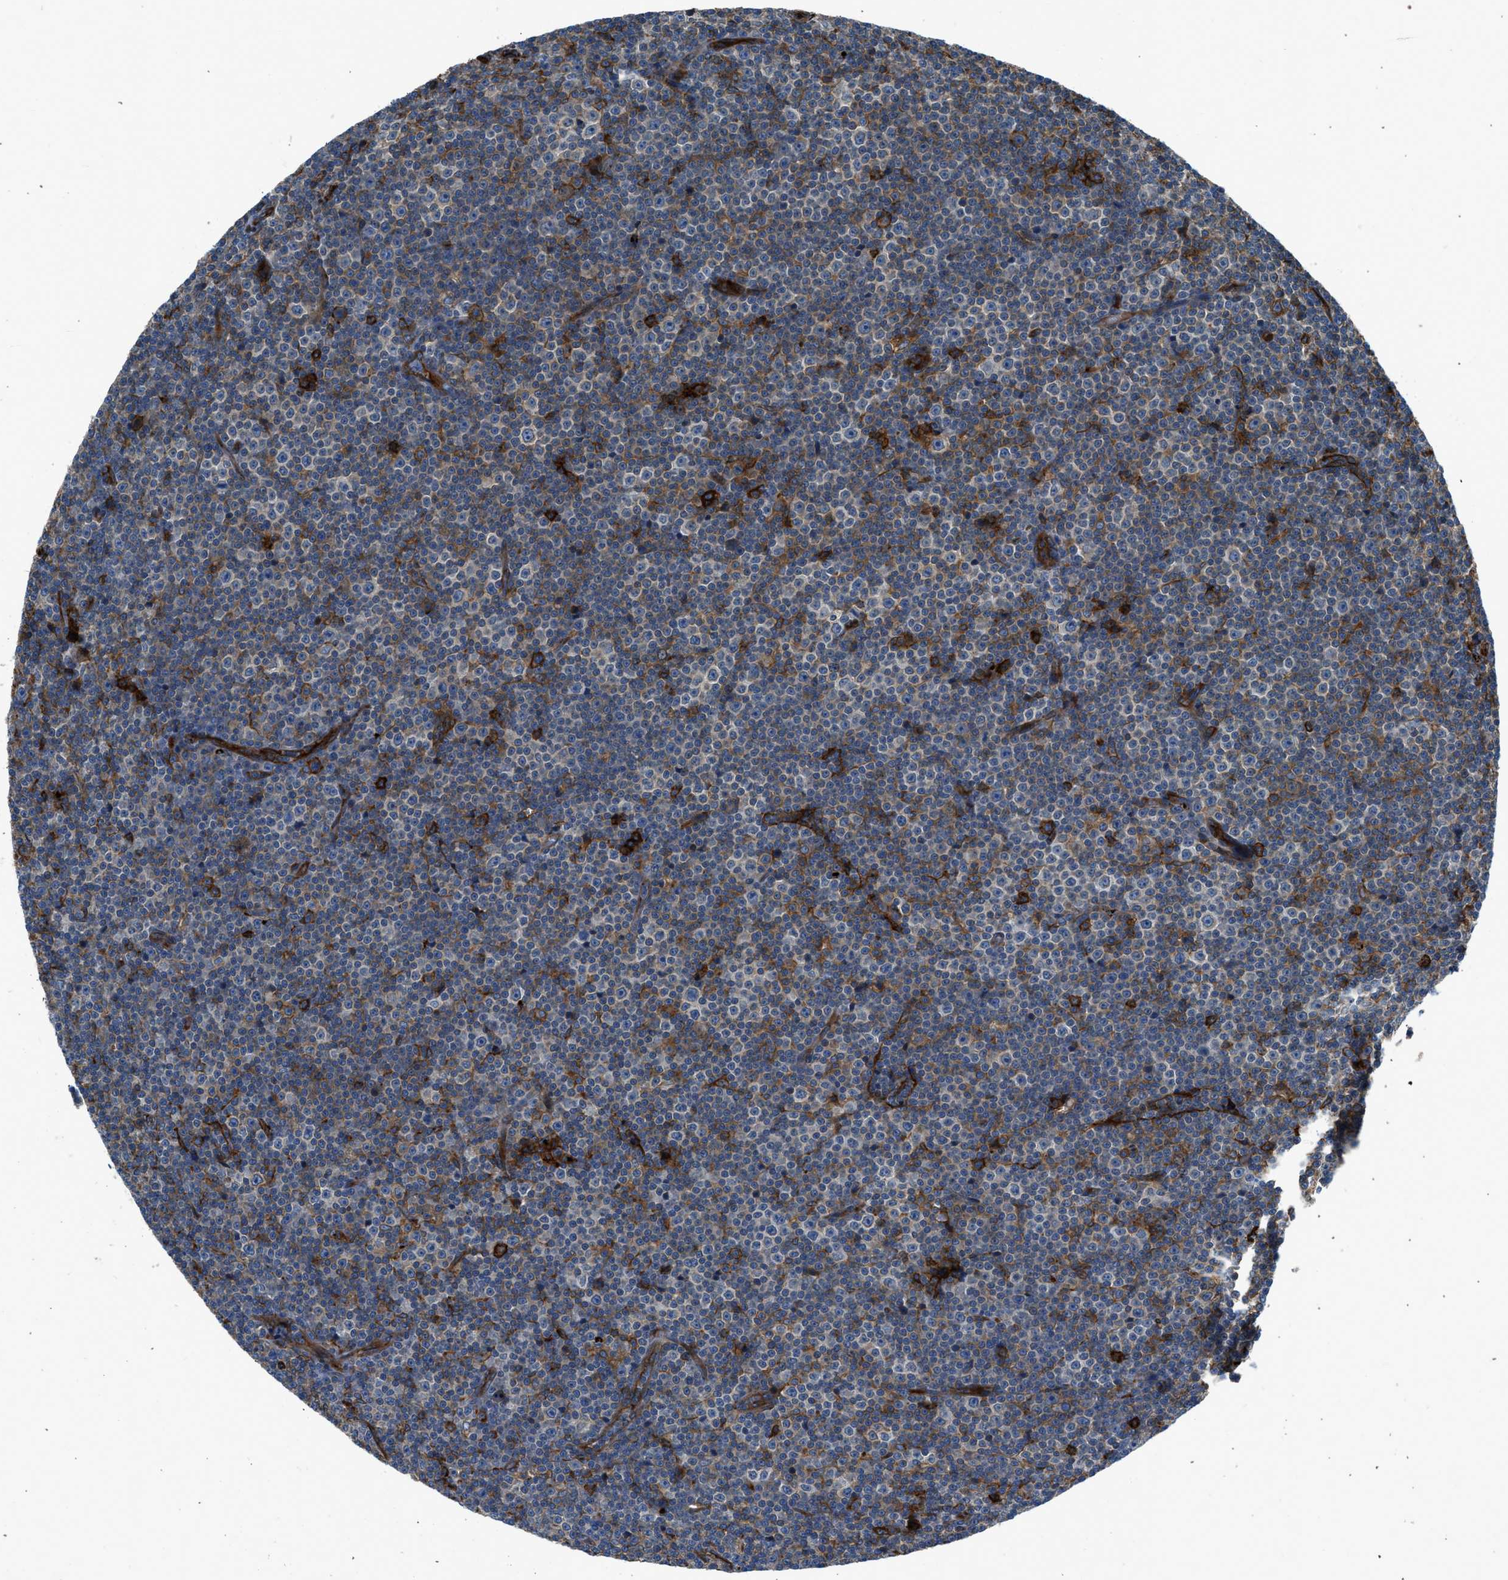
{"staining": {"intensity": "weak", "quantity": "25%-75%", "location": "cytoplasmic/membranous"}, "tissue": "lymphoma", "cell_type": "Tumor cells", "image_type": "cancer", "snomed": [{"axis": "morphology", "description": "Malignant lymphoma, non-Hodgkin's type, Low grade"}, {"axis": "topography", "description": "Lymph node"}], "caption": "IHC photomicrograph of lymphoma stained for a protein (brown), which shows low levels of weak cytoplasmic/membranous staining in approximately 25%-75% of tumor cells.", "gene": "LMBR1", "patient": {"sex": "female", "age": 67}}